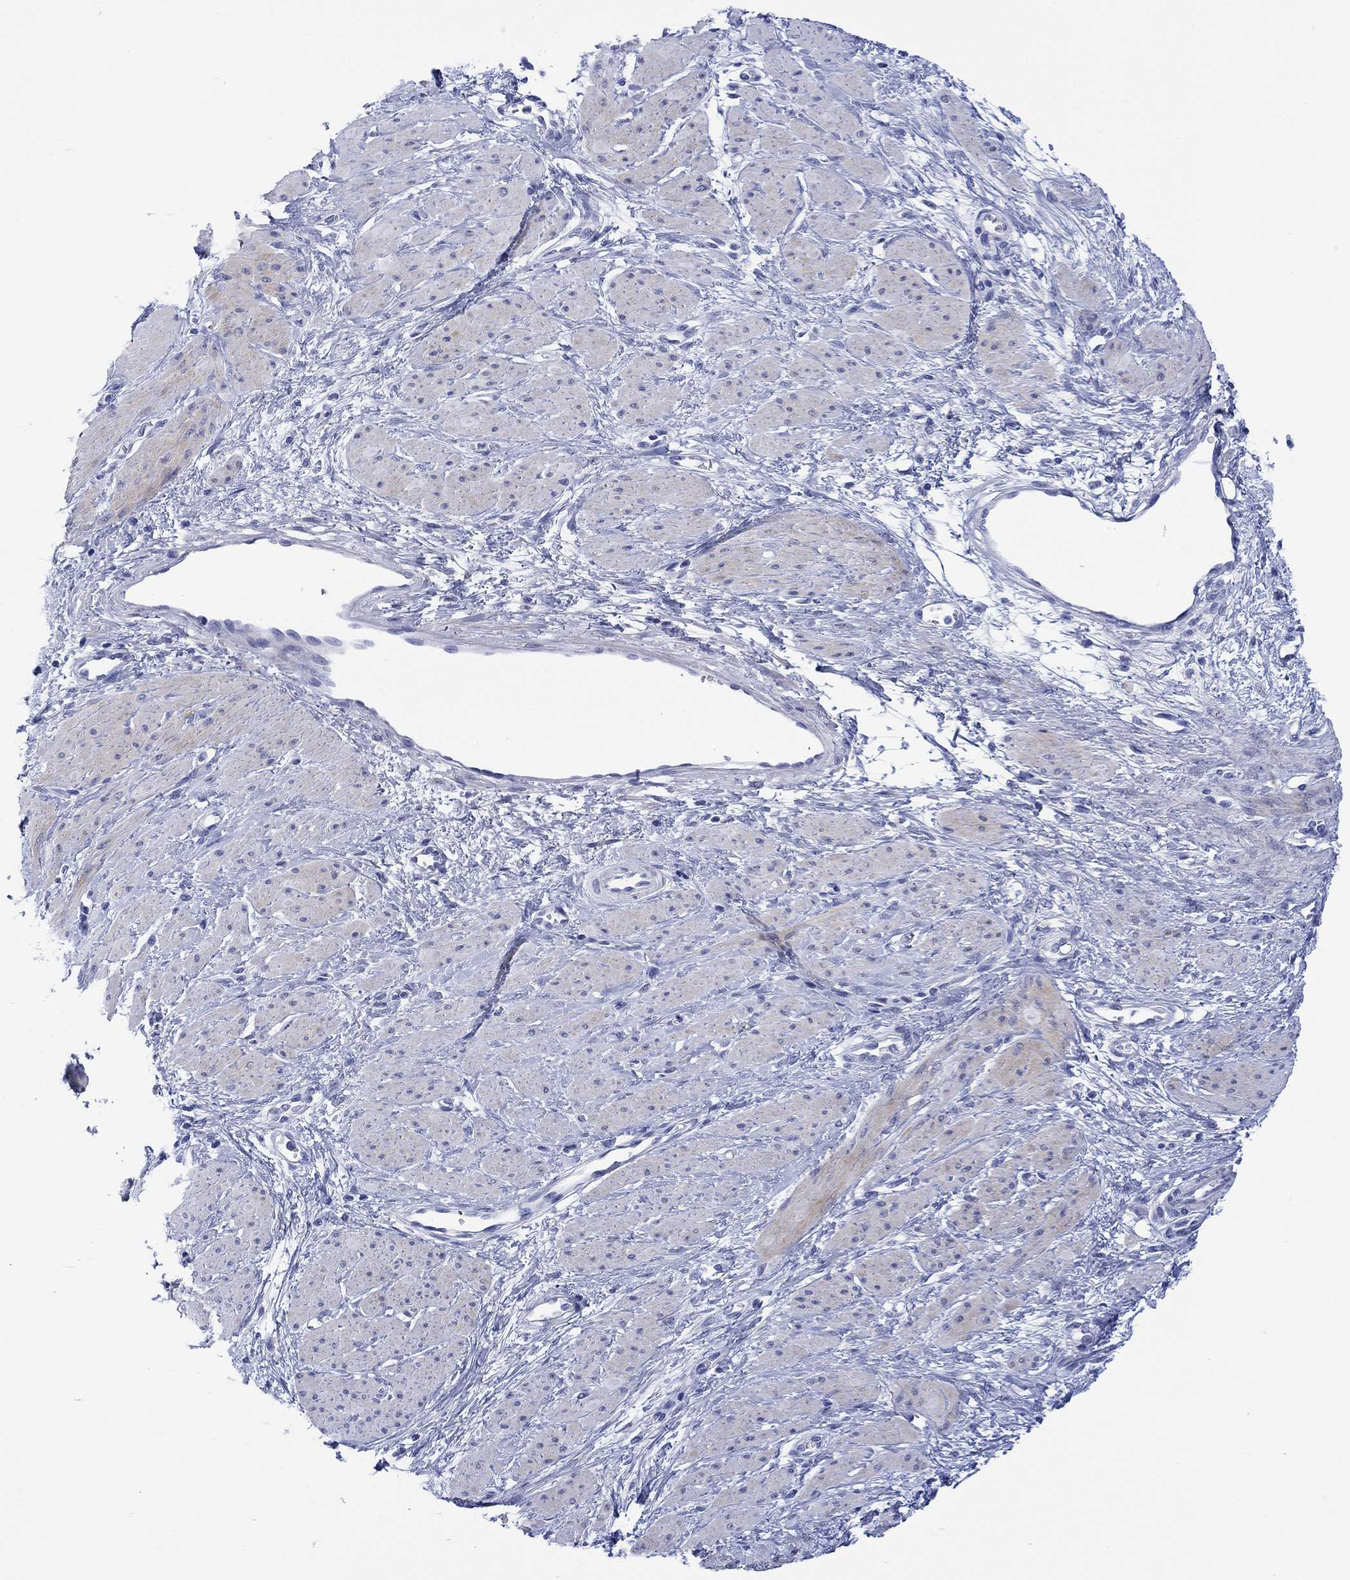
{"staining": {"intensity": "weak", "quantity": "<25%", "location": "cytoplasmic/membranous"}, "tissue": "smooth muscle", "cell_type": "Smooth muscle cells", "image_type": "normal", "snomed": [{"axis": "morphology", "description": "Normal tissue, NOS"}, {"axis": "topography", "description": "Smooth muscle"}, {"axis": "topography", "description": "Uterus"}], "caption": "There is no significant expression in smooth muscle cells of smooth muscle. (Immunohistochemistry (ihc), brightfield microscopy, high magnification).", "gene": "MSI1", "patient": {"sex": "female", "age": 39}}